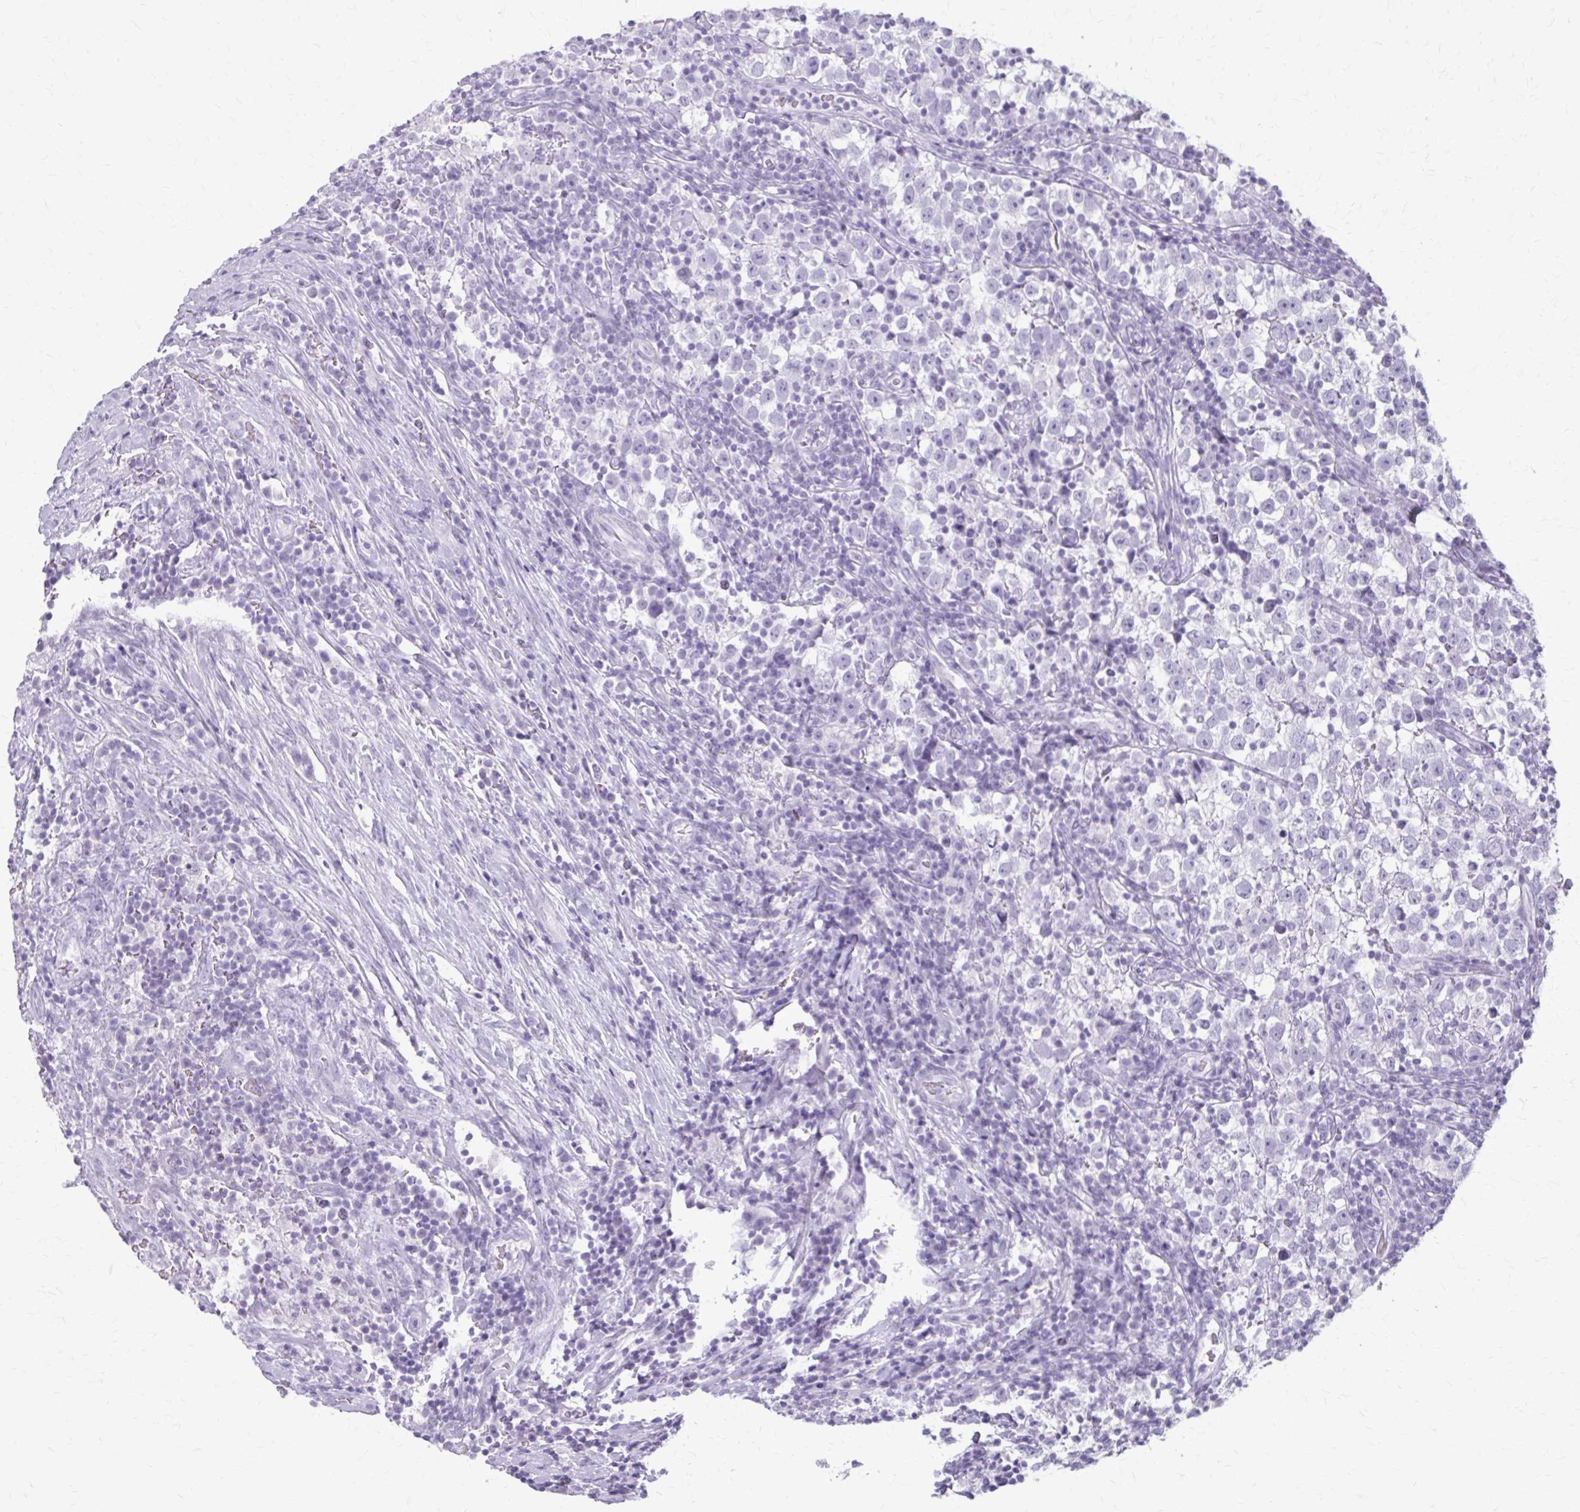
{"staining": {"intensity": "negative", "quantity": "none", "location": "none"}, "tissue": "testis cancer", "cell_type": "Tumor cells", "image_type": "cancer", "snomed": [{"axis": "morphology", "description": "Normal tissue, NOS"}, {"axis": "morphology", "description": "Seminoma, NOS"}, {"axis": "topography", "description": "Testis"}], "caption": "Seminoma (testis) stained for a protein using IHC exhibits no positivity tumor cells.", "gene": "KRT5", "patient": {"sex": "male", "age": 43}}